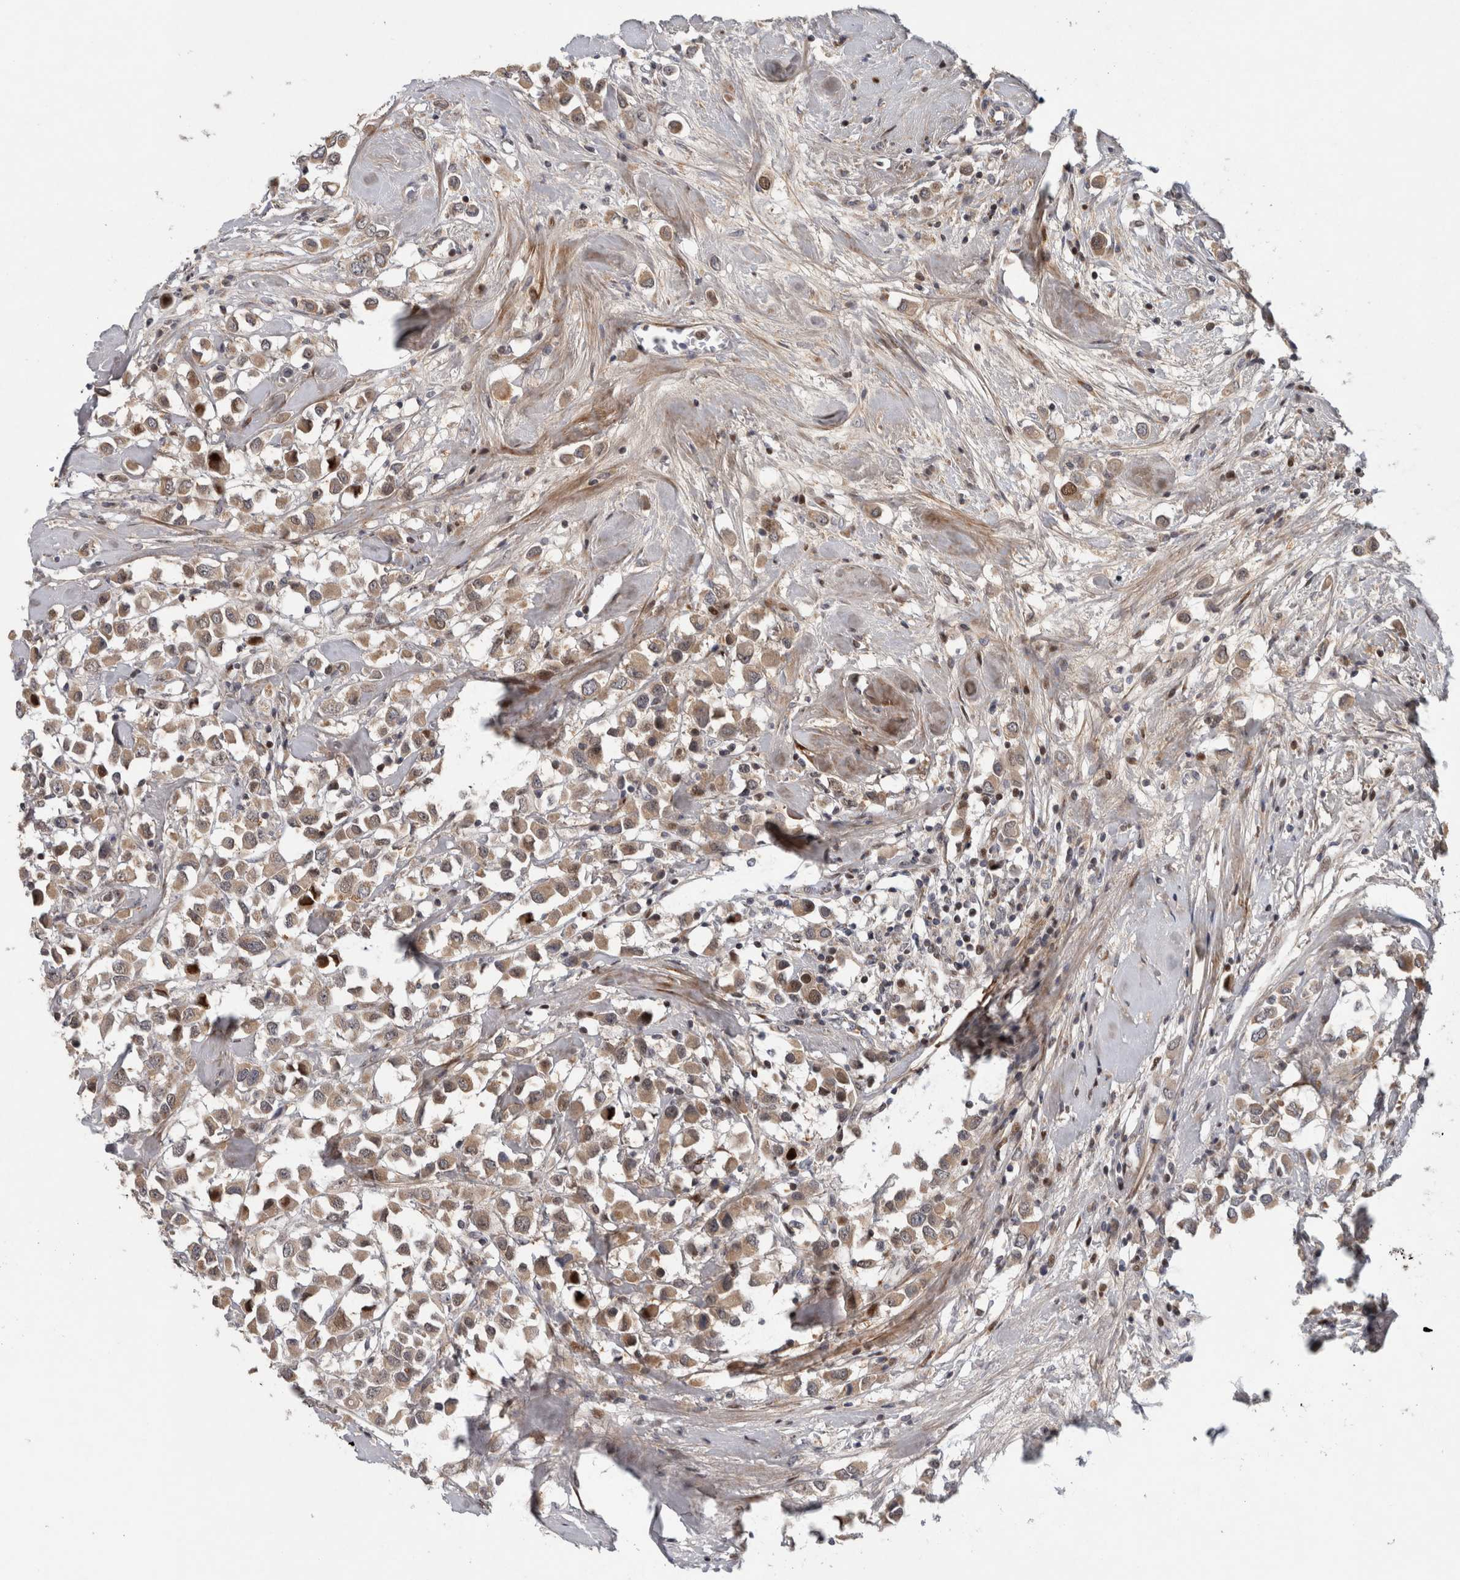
{"staining": {"intensity": "weak", "quantity": ">75%", "location": "cytoplasmic/membranous"}, "tissue": "breast cancer", "cell_type": "Tumor cells", "image_type": "cancer", "snomed": [{"axis": "morphology", "description": "Duct carcinoma"}, {"axis": "topography", "description": "Breast"}], "caption": "Immunohistochemical staining of breast cancer (invasive ductal carcinoma) exhibits low levels of weak cytoplasmic/membranous staining in approximately >75% of tumor cells.", "gene": "RBM48", "patient": {"sex": "female", "age": 61}}